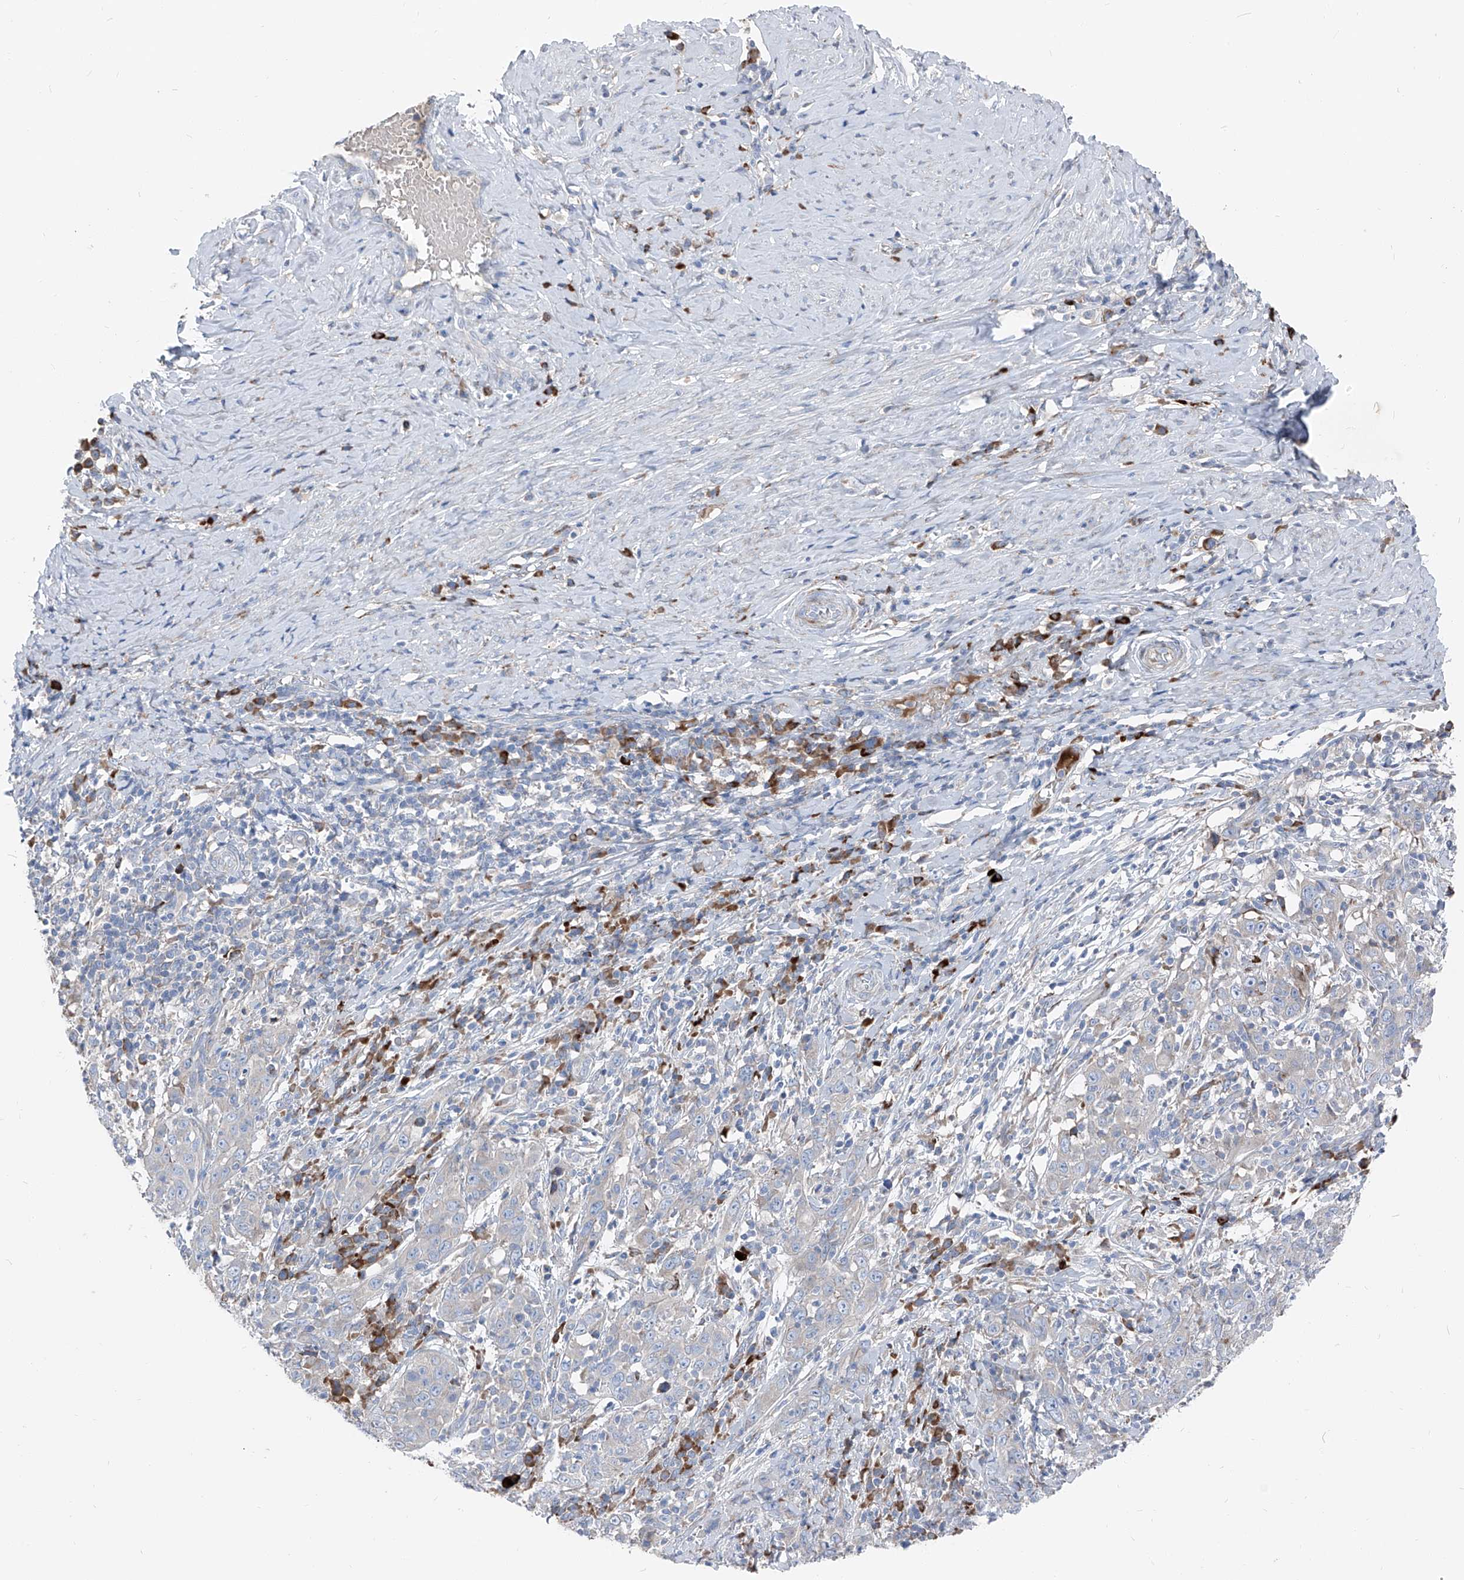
{"staining": {"intensity": "negative", "quantity": "none", "location": "none"}, "tissue": "cervical cancer", "cell_type": "Tumor cells", "image_type": "cancer", "snomed": [{"axis": "morphology", "description": "Squamous cell carcinoma, NOS"}, {"axis": "topography", "description": "Cervix"}], "caption": "The immunohistochemistry (IHC) micrograph has no significant positivity in tumor cells of cervical cancer tissue.", "gene": "IFI27", "patient": {"sex": "female", "age": 46}}